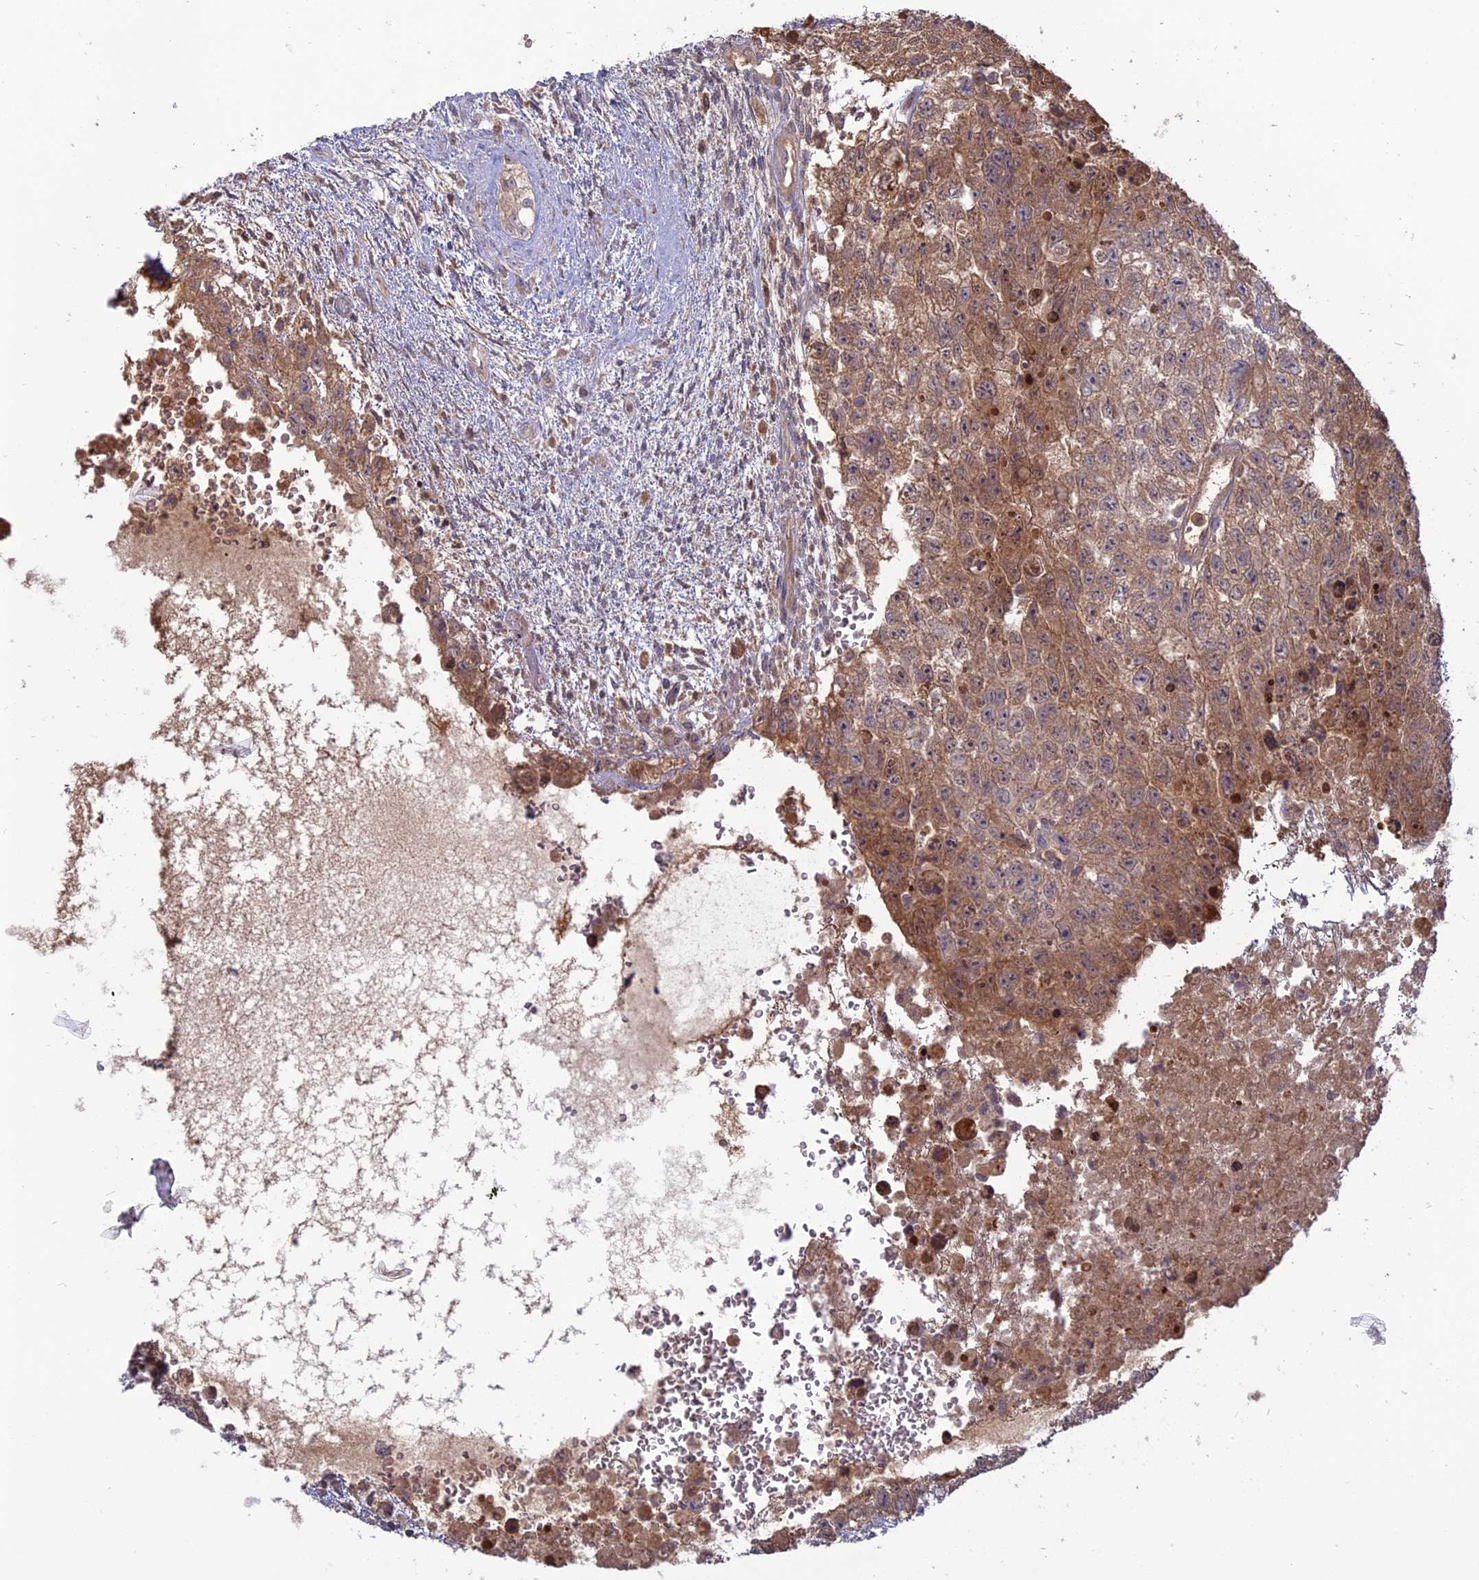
{"staining": {"intensity": "moderate", "quantity": ">75%", "location": "cytoplasmic/membranous"}, "tissue": "testis cancer", "cell_type": "Tumor cells", "image_type": "cancer", "snomed": [{"axis": "morphology", "description": "Carcinoma, Embryonal, NOS"}, {"axis": "topography", "description": "Testis"}], "caption": "About >75% of tumor cells in testis cancer (embryonal carcinoma) reveal moderate cytoplasmic/membranous protein expression as visualized by brown immunohistochemical staining.", "gene": "TMEM208", "patient": {"sex": "male", "age": 26}}